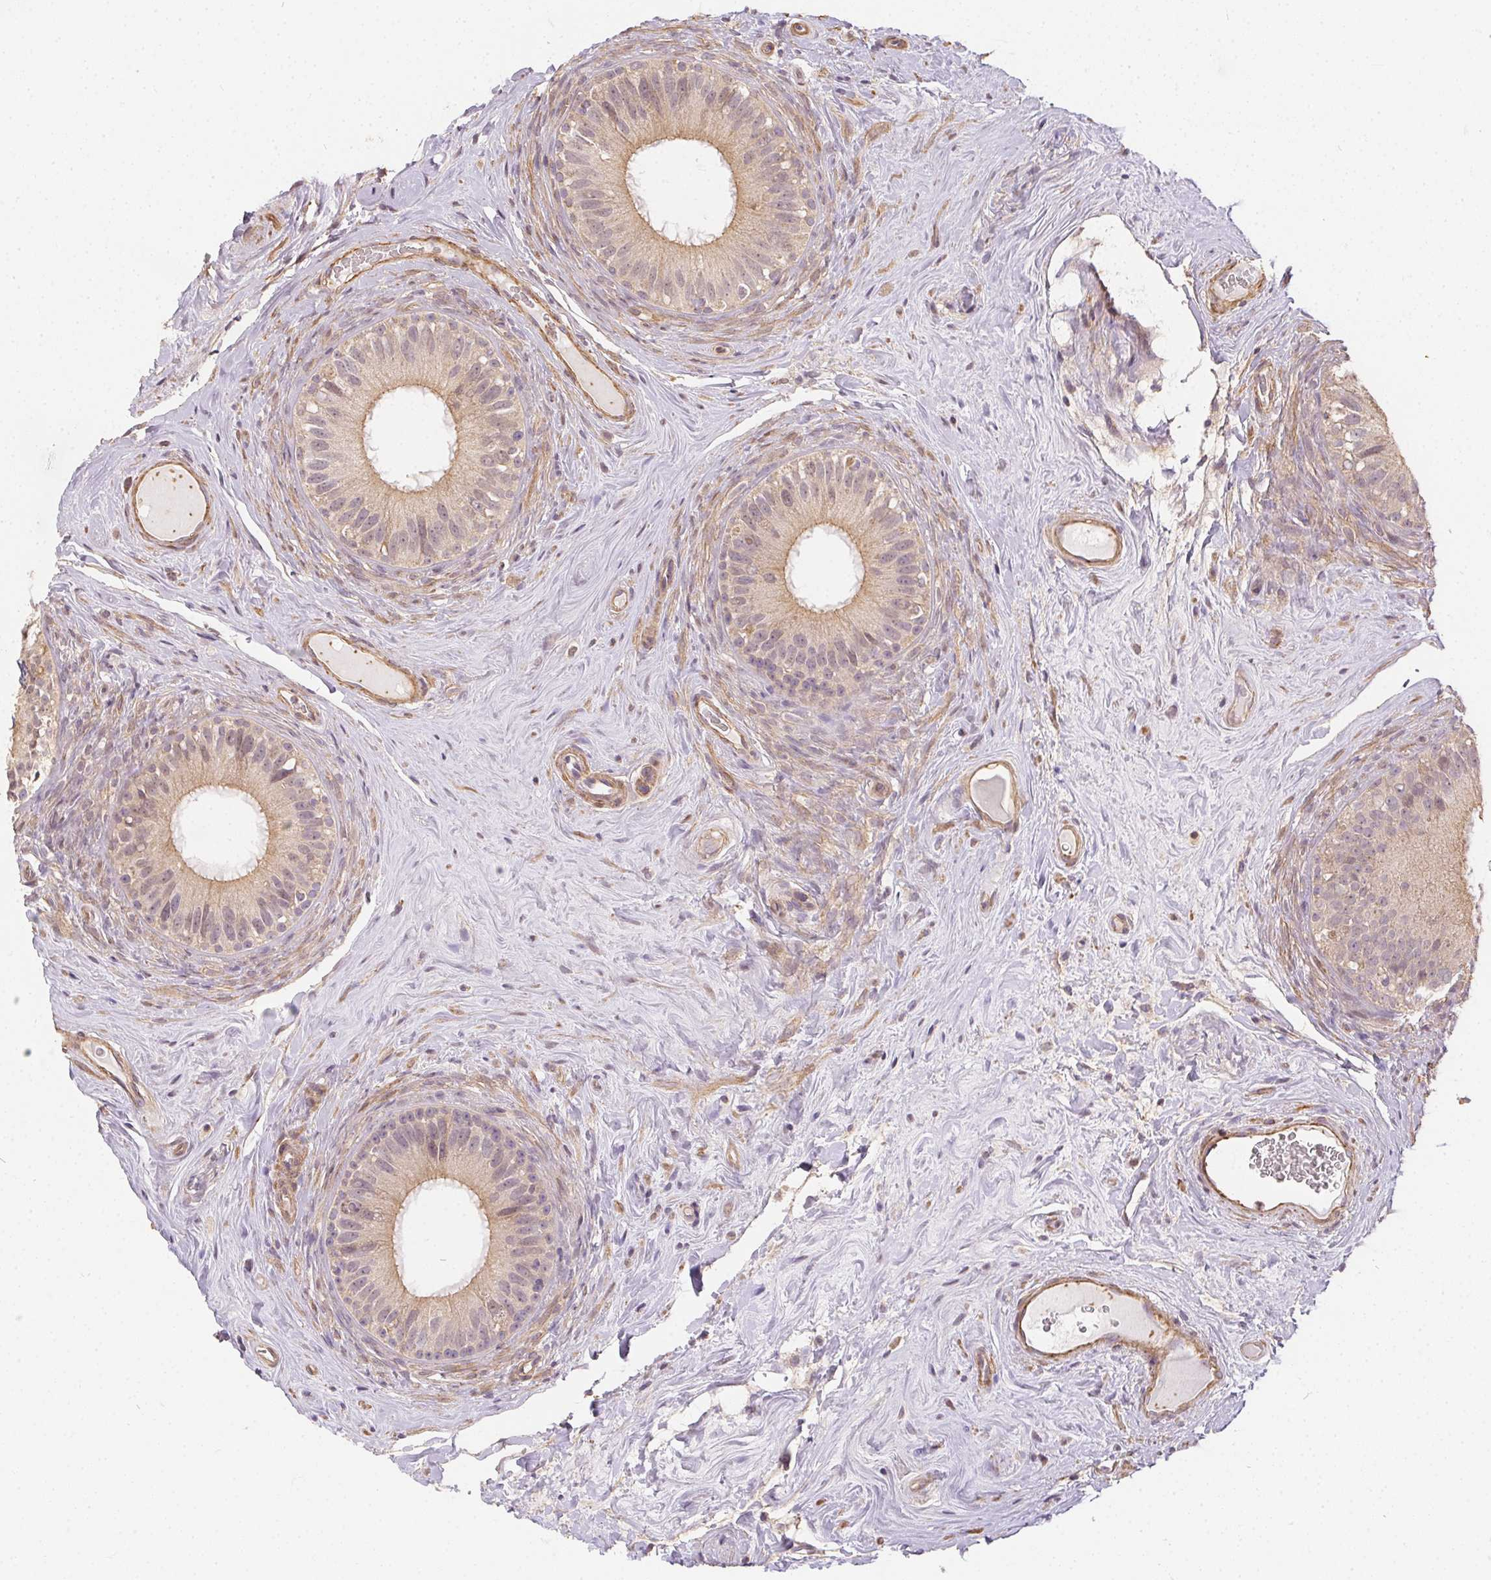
{"staining": {"intensity": "weak", "quantity": "25%-75%", "location": "cytoplasmic/membranous"}, "tissue": "epididymis", "cell_type": "Glandular cells", "image_type": "normal", "snomed": [{"axis": "morphology", "description": "Normal tissue, NOS"}, {"axis": "topography", "description": "Epididymis"}], "caption": "Protein expression analysis of normal human epididymis reveals weak cytoplasmic/membranous positivity in approximately 25%-75% of glandular cells.", "gene": "REV3L", "patient": {"sex": "male", "age": 59}}